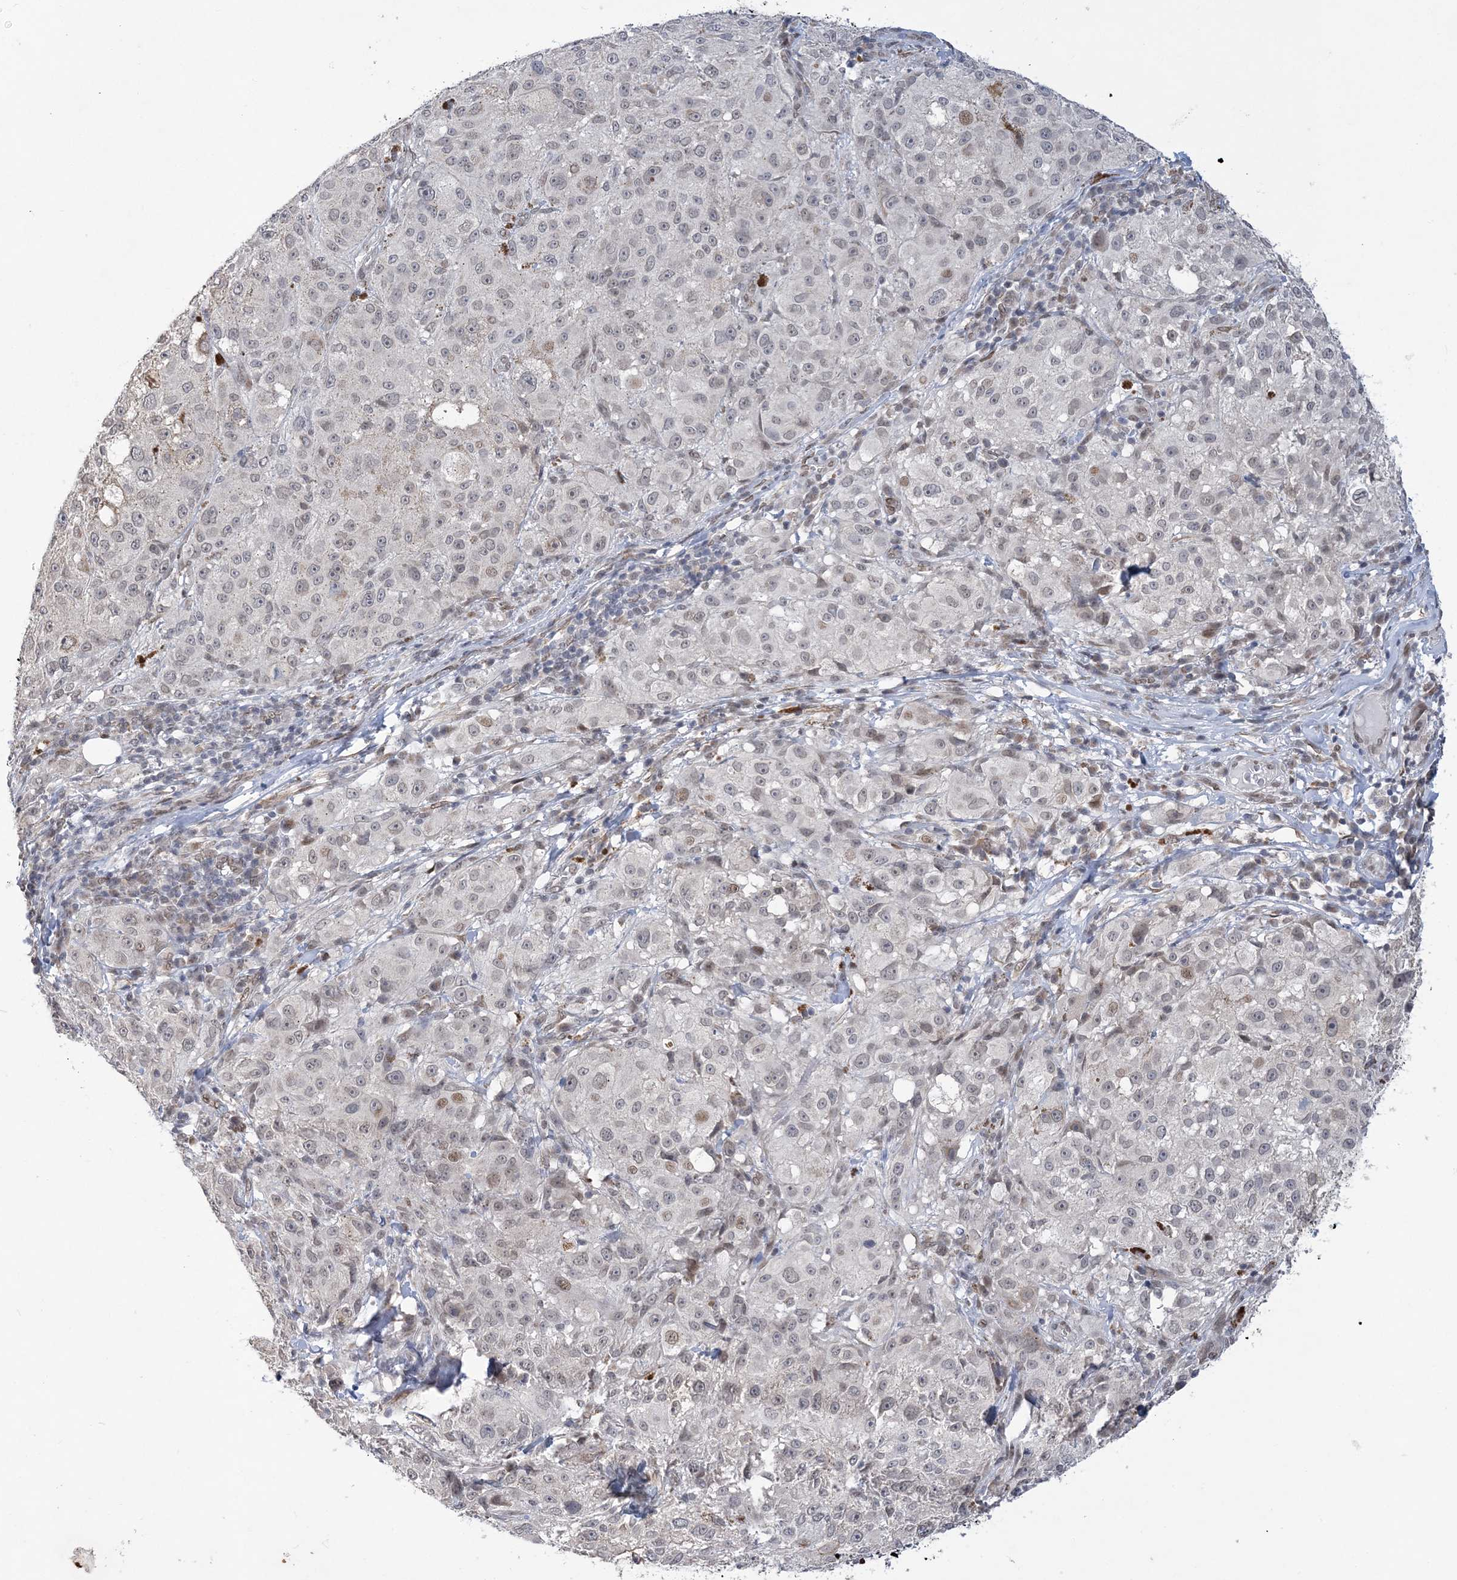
{"staining": {"intensity": "weak", "quantity": "<25%", "location": "nuclear"}, "tissue": "melanoma", "cell_type": "Tumor cells", "image_type": "cancer", "snomed": [{"axis": "morphology", "description": "Necrosis, NOS"}, {"axis": "morphology", "description": "Malignant melanoma, NOS"}, {"axis": "topography", "description": "Skin"}], "caption": "High magnification brightfield microscopy of melanoma stained with DAB (3,3'-diaminobenzidine) (brown) and counterstained with hematoxylin (blue): tumor cells show no significant expression.", "gene": "WAC", "patient": {"sex": "female", "age": 87}}